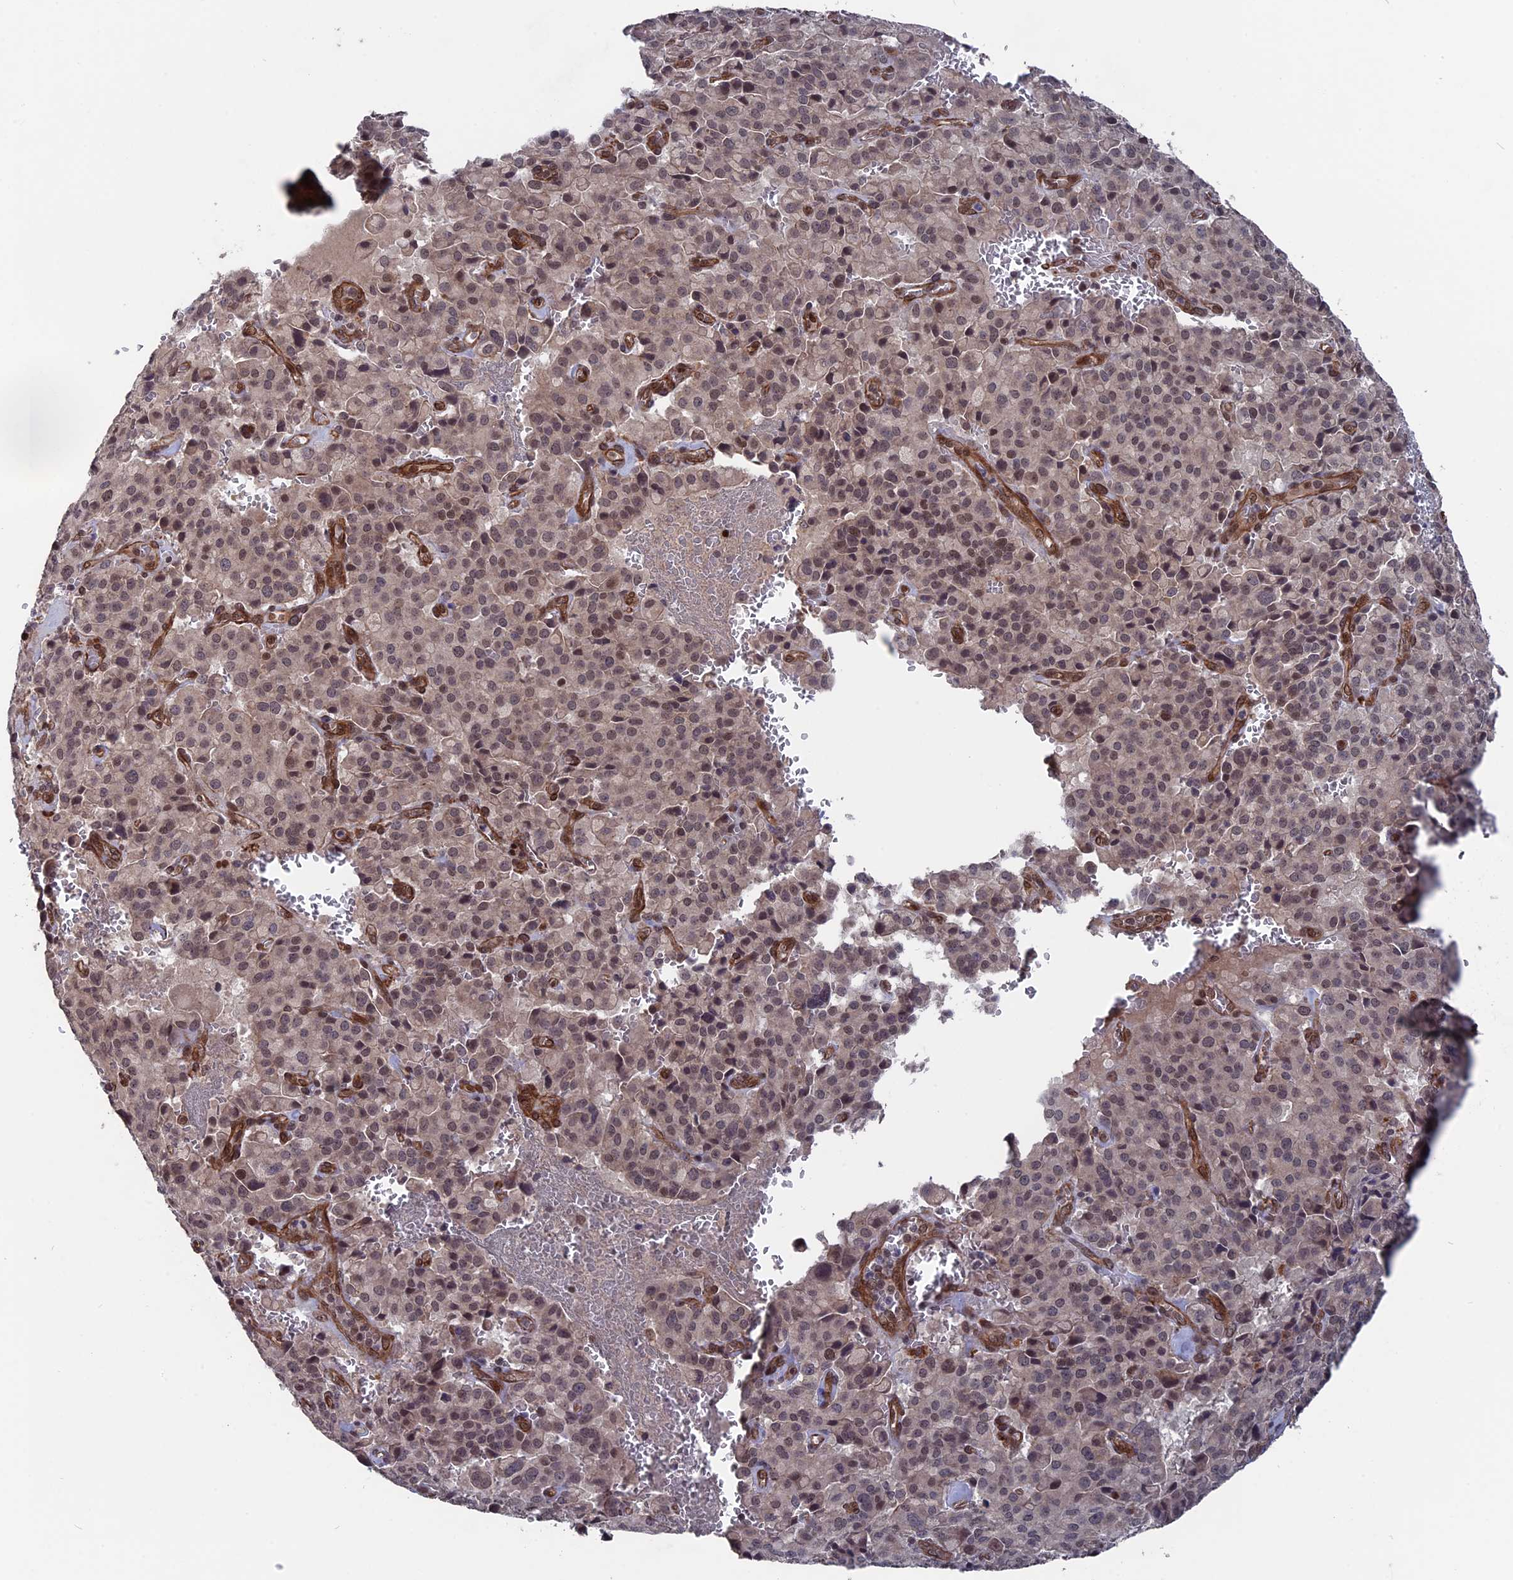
{"staining": {"intensity": "moderate", "quantity": ">75%", "location": "nuclear"}, "tissue": "pancreatic cancer", "cell_type": "Tumor cells", "image_type": "cancer", "snomed": [{"axis": "morphology", "description": "Adenocarcinoma, NOS"}, {"axis": "topography", "description": "Pancreas"}], "caption": "This histopathology image shows pancreatic adenocarcinoma stained with immunohistochemistry to label a protein in brown. The nuclear of tumor cells show moderate positivity for the protein. Nuclei are counter-stained blue.", "gene": "NOSIP", "patient": {"sex": "male", "age": 65}}